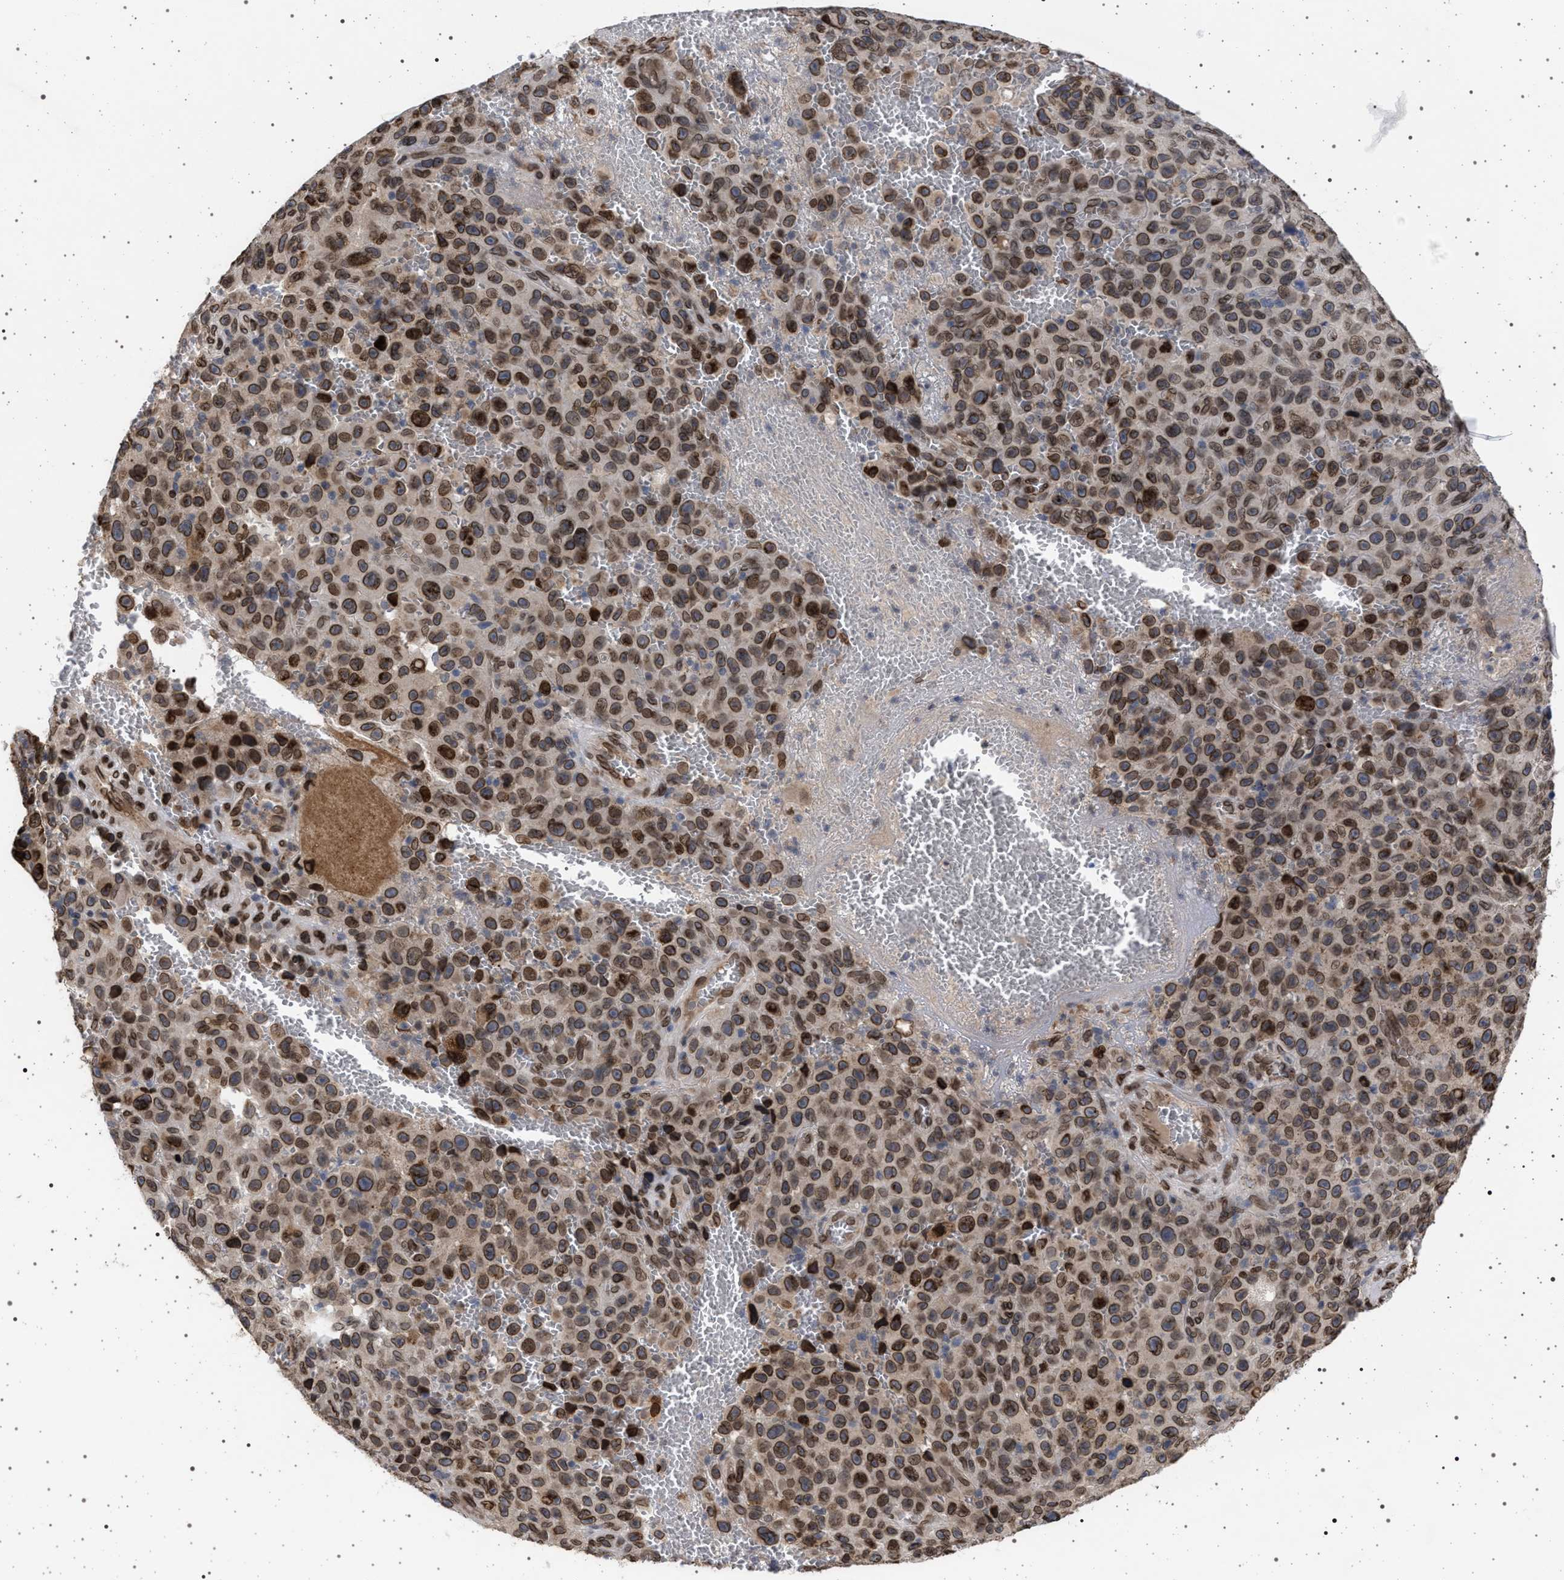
{"staining": {"intensity": "moderate", "quantity": ">75%", "location": "cytoplasmic/membranous,nuclear"}, "tissue": "melanoma", "cell_type": "Tumor cells", "image_type": "cancer", "snomed": [{"axis": "morphology", "description": "Malignant melanoma, NOS"}, {"axis": "topography", "description": "Skin"}], "caption": "The micrograph displays immunohistochemical staining of malignant melanoma. There is moderate cytoplasmic/membranous and nuclear expression is present in about >75% of tumor cells.", "gene": "ING2", "patient": {"sex": "female", "age": 82}}